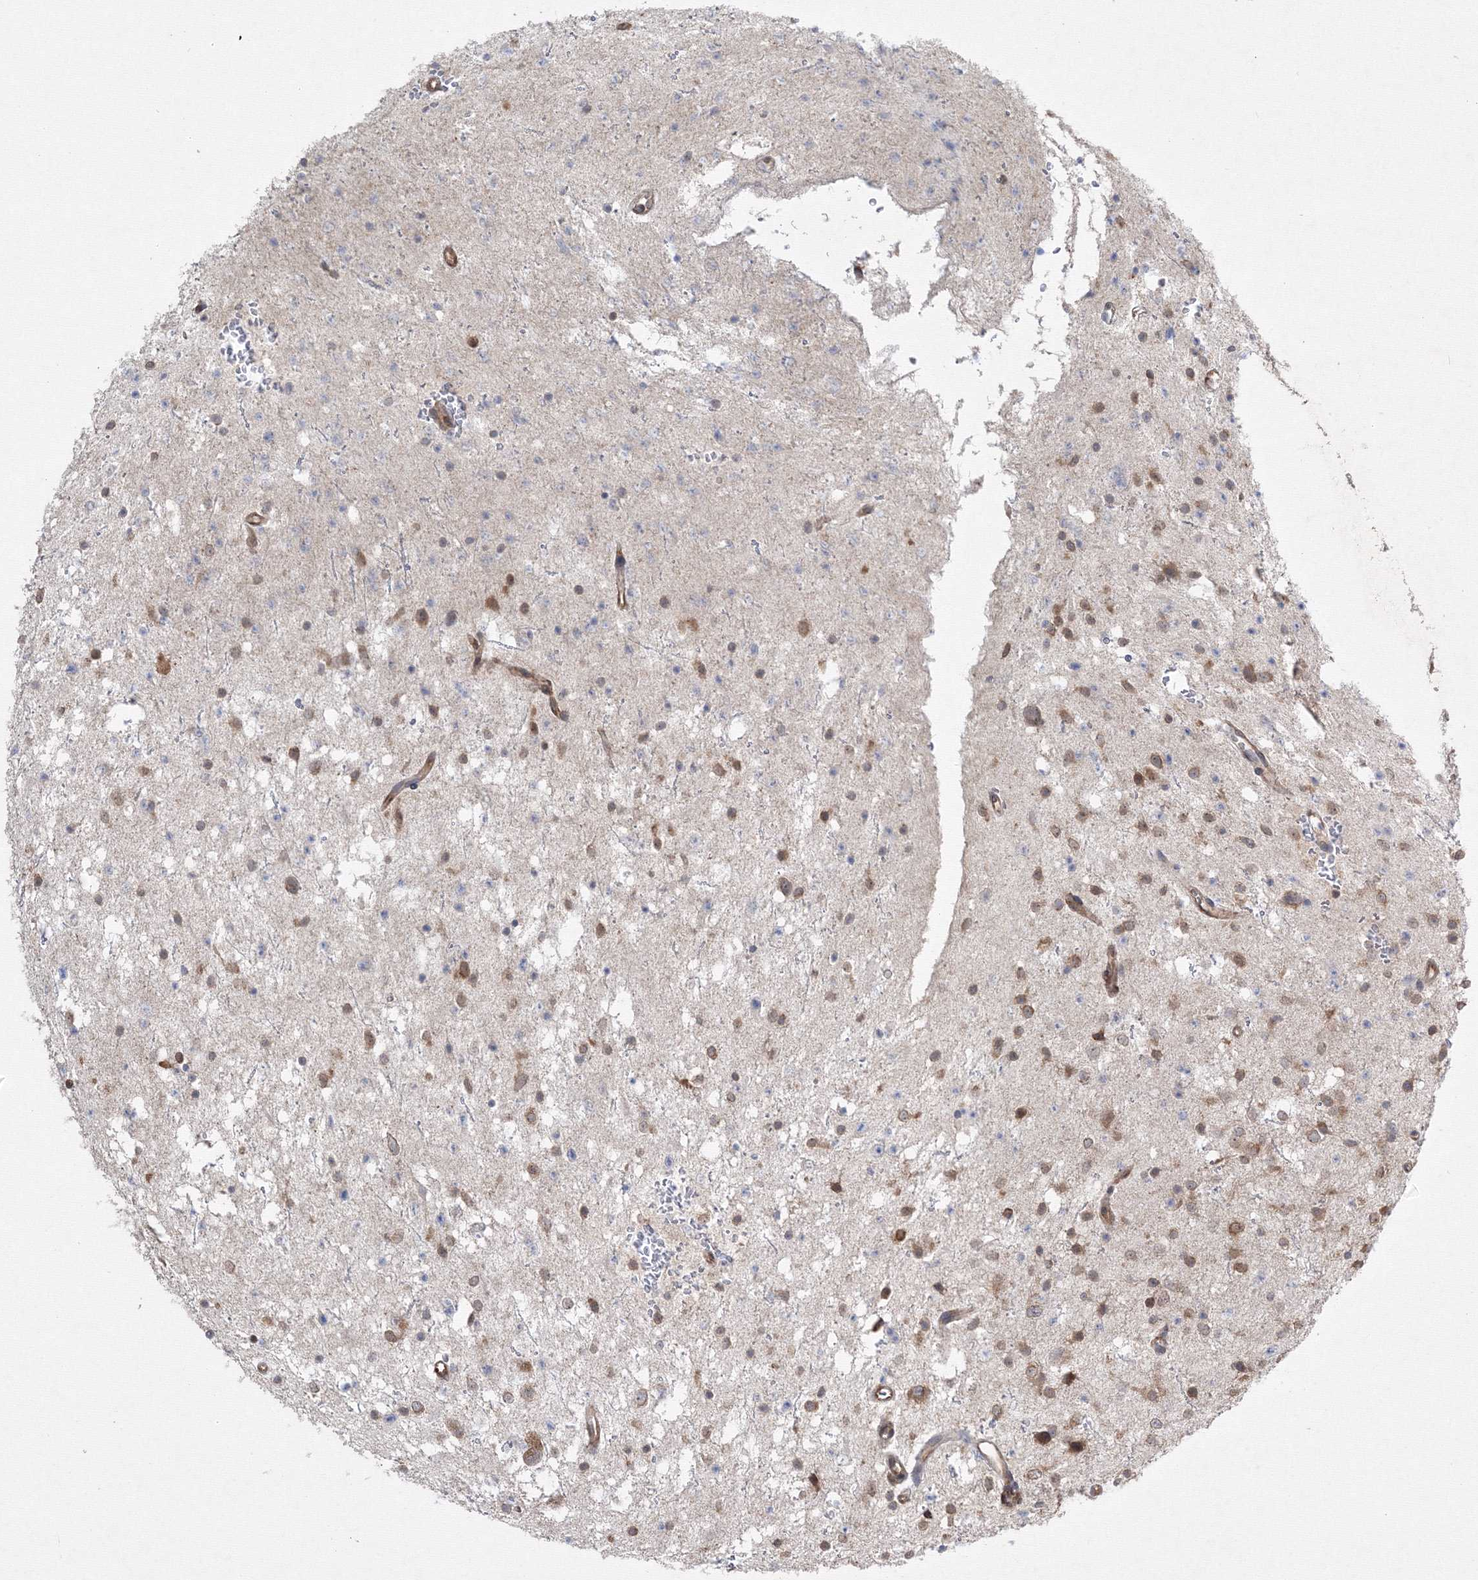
{"staining": {"intensity": "moderate", "quantity": "<25%", "location": "cytoplasmic/membranous"}, "tissue": "glioma", "cell_type": "Tumor cells", "image_type": "cancer", "snomed": [{"axis": "morphology", "description": "Glioma, malignant, Low grade"}, {"axis": "topography", "description": "Brain"}], "caption": "Human malignant glioma (low-grade) stained with a protein marker exhibits moderate staining in tumor cells.", "gene": "FBXL8", "patient": {"sex": "female", "age": 37}}